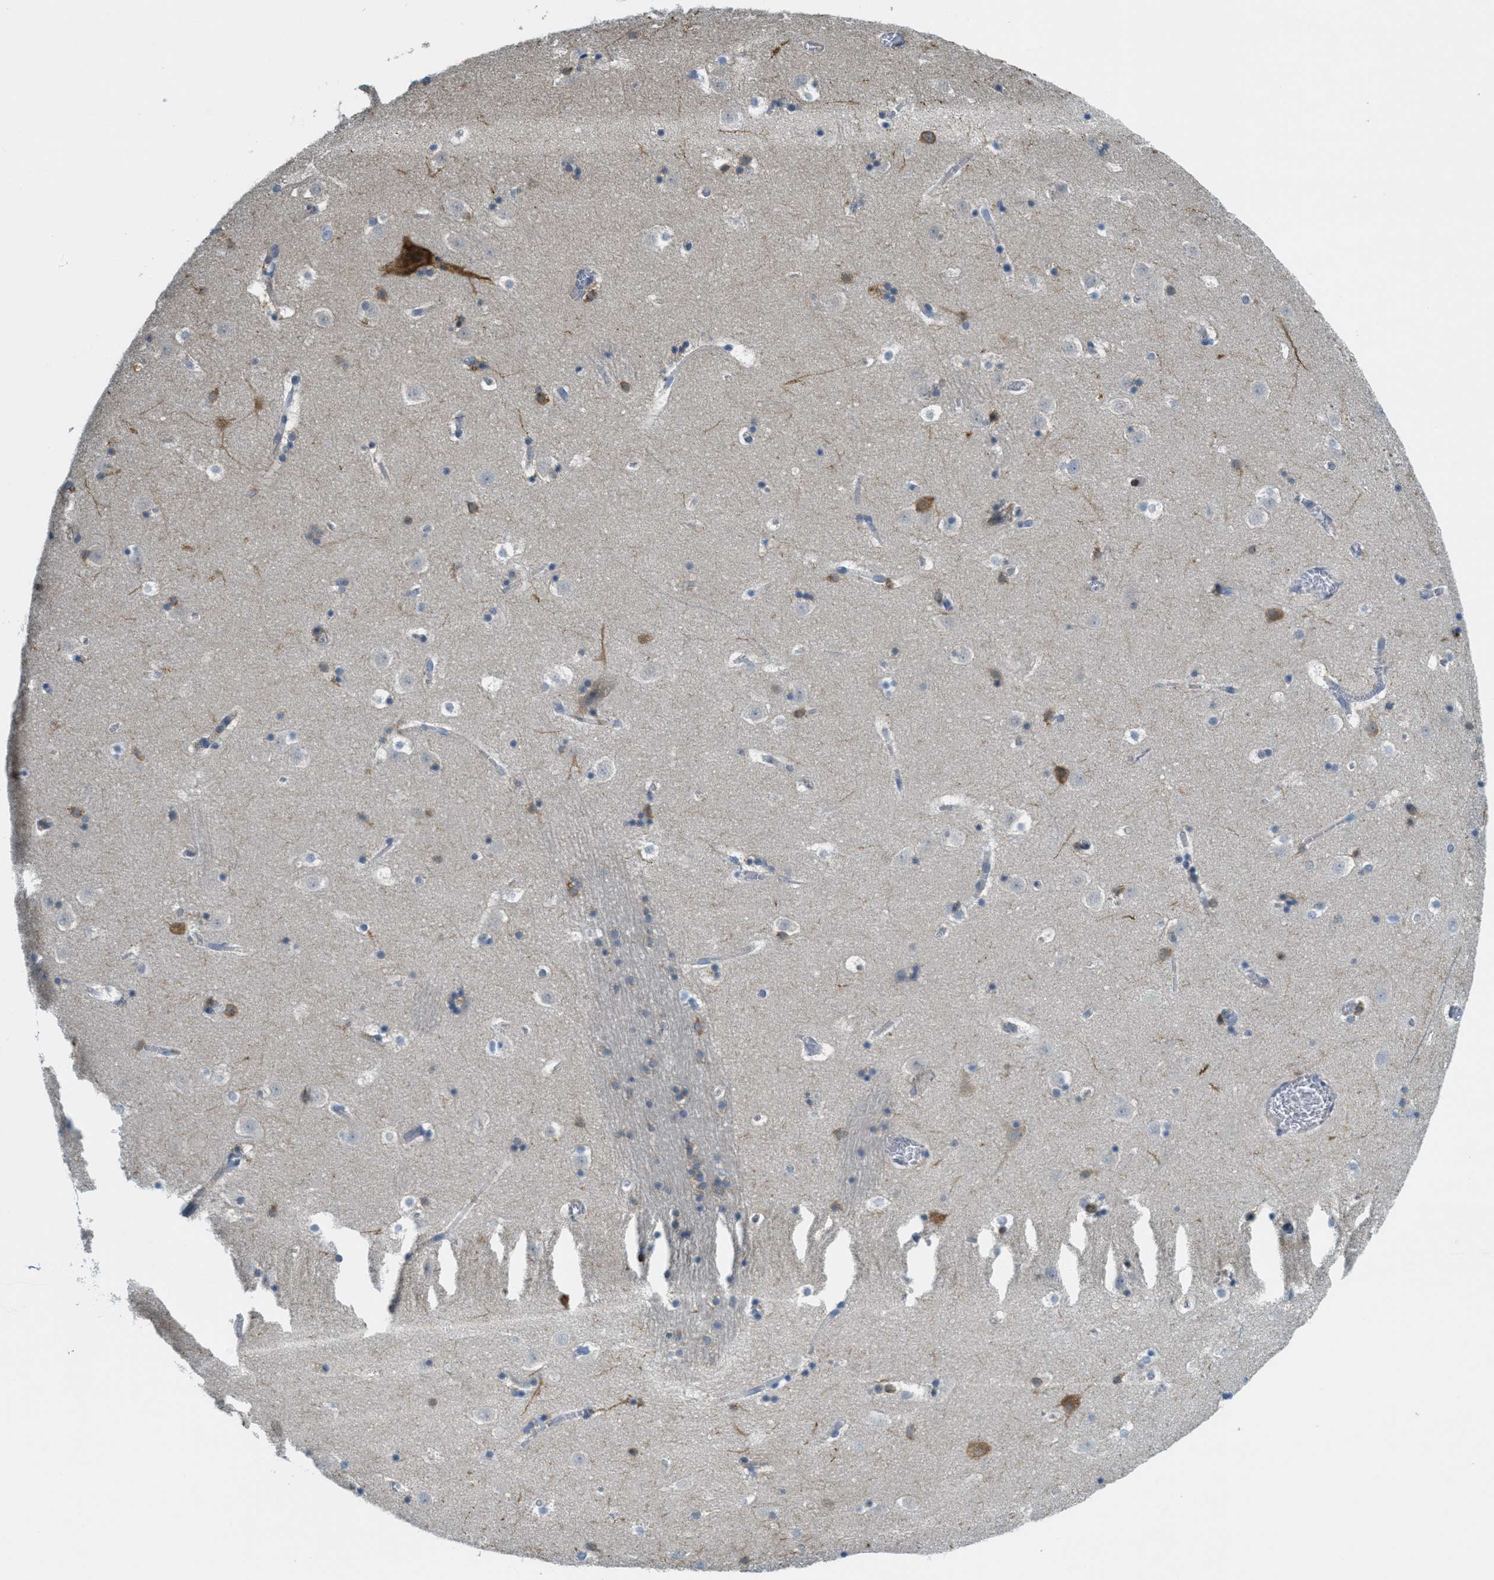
{"staining": {"intensity": "moderate", "quantity": "<25%", "location": "cytoplasmic/membranous"}, "tissue": "caudate", "cell_type": "Glial cells", "image_type": "normal", "snomed": [{"axis": "morphology", "description": "Normal tissue, NOS"}, {"axis": "topography", "description": "Lateral ventricle wall"}], "caption": "Moderate cytoplasmic/membranous expression for a protein is seen in approximately <25% of glial cells of unremarkable caudate using IHC.", "gene": "GRIK2", "patient": {"sex": "male", "age": 45}}